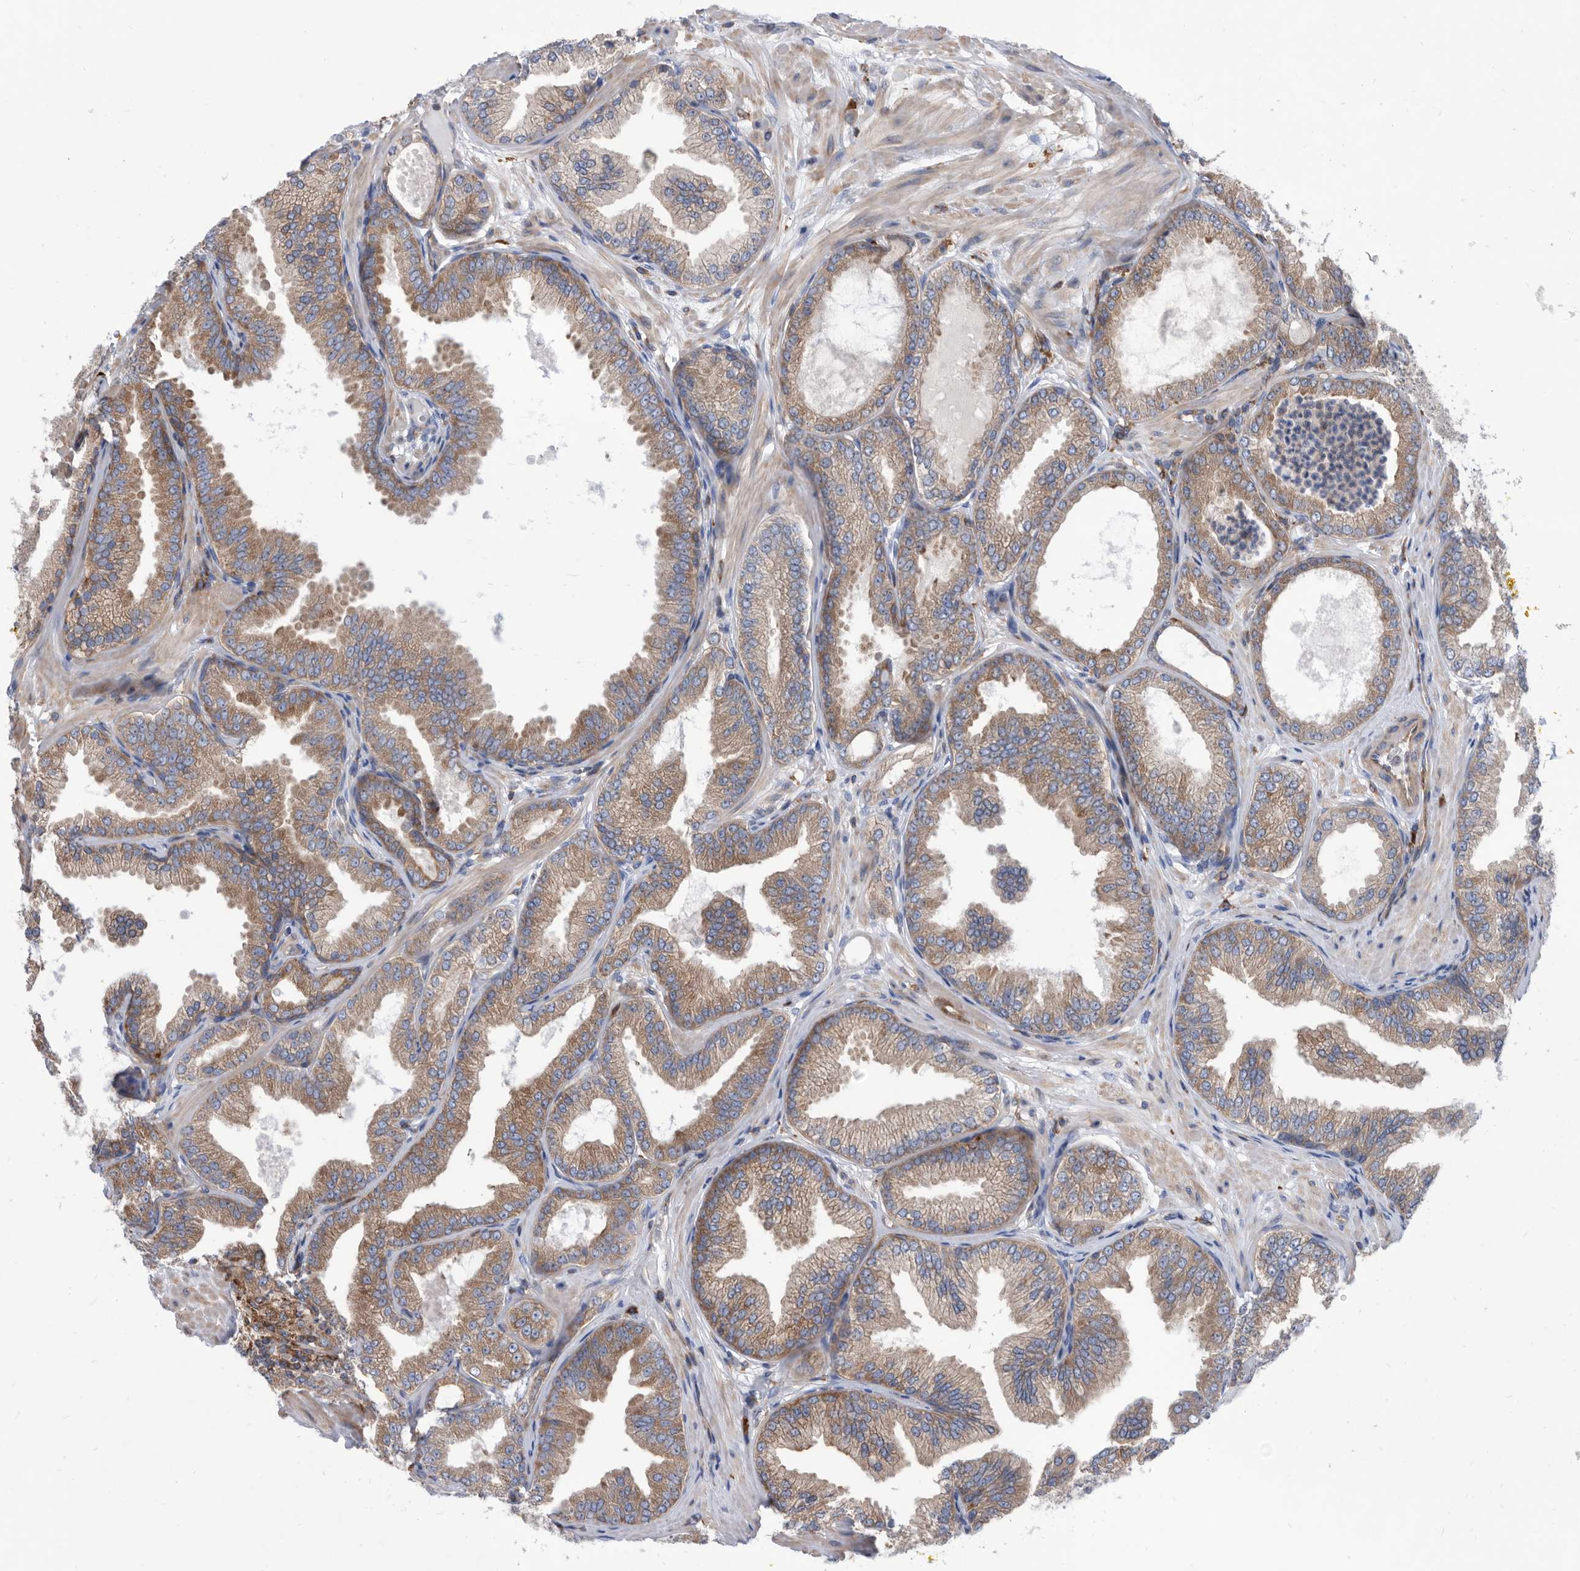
{"staining": {"intensity": "moderate", "quantity": ">75%", "location": "cytoplasmic/membranous"}, "tissue": "prostate cancer", "cell_type": "Tumor cells", "image_type": "cancer", "snomed": [{"axis": "morphology", "description": "Adenocarcinoma, Low grade"}, {"axis": "topography", "description": "Prostate"}], "caption": "Immunohistochemical staining of low-grade adenocarcinoma (prostate) reveals medium levels of moderate cytoplasmic/membranous protein positivity in about >75% of tumor cells.", "gene": "SMG7", "patient": {"sex": "male", "age": 63}}